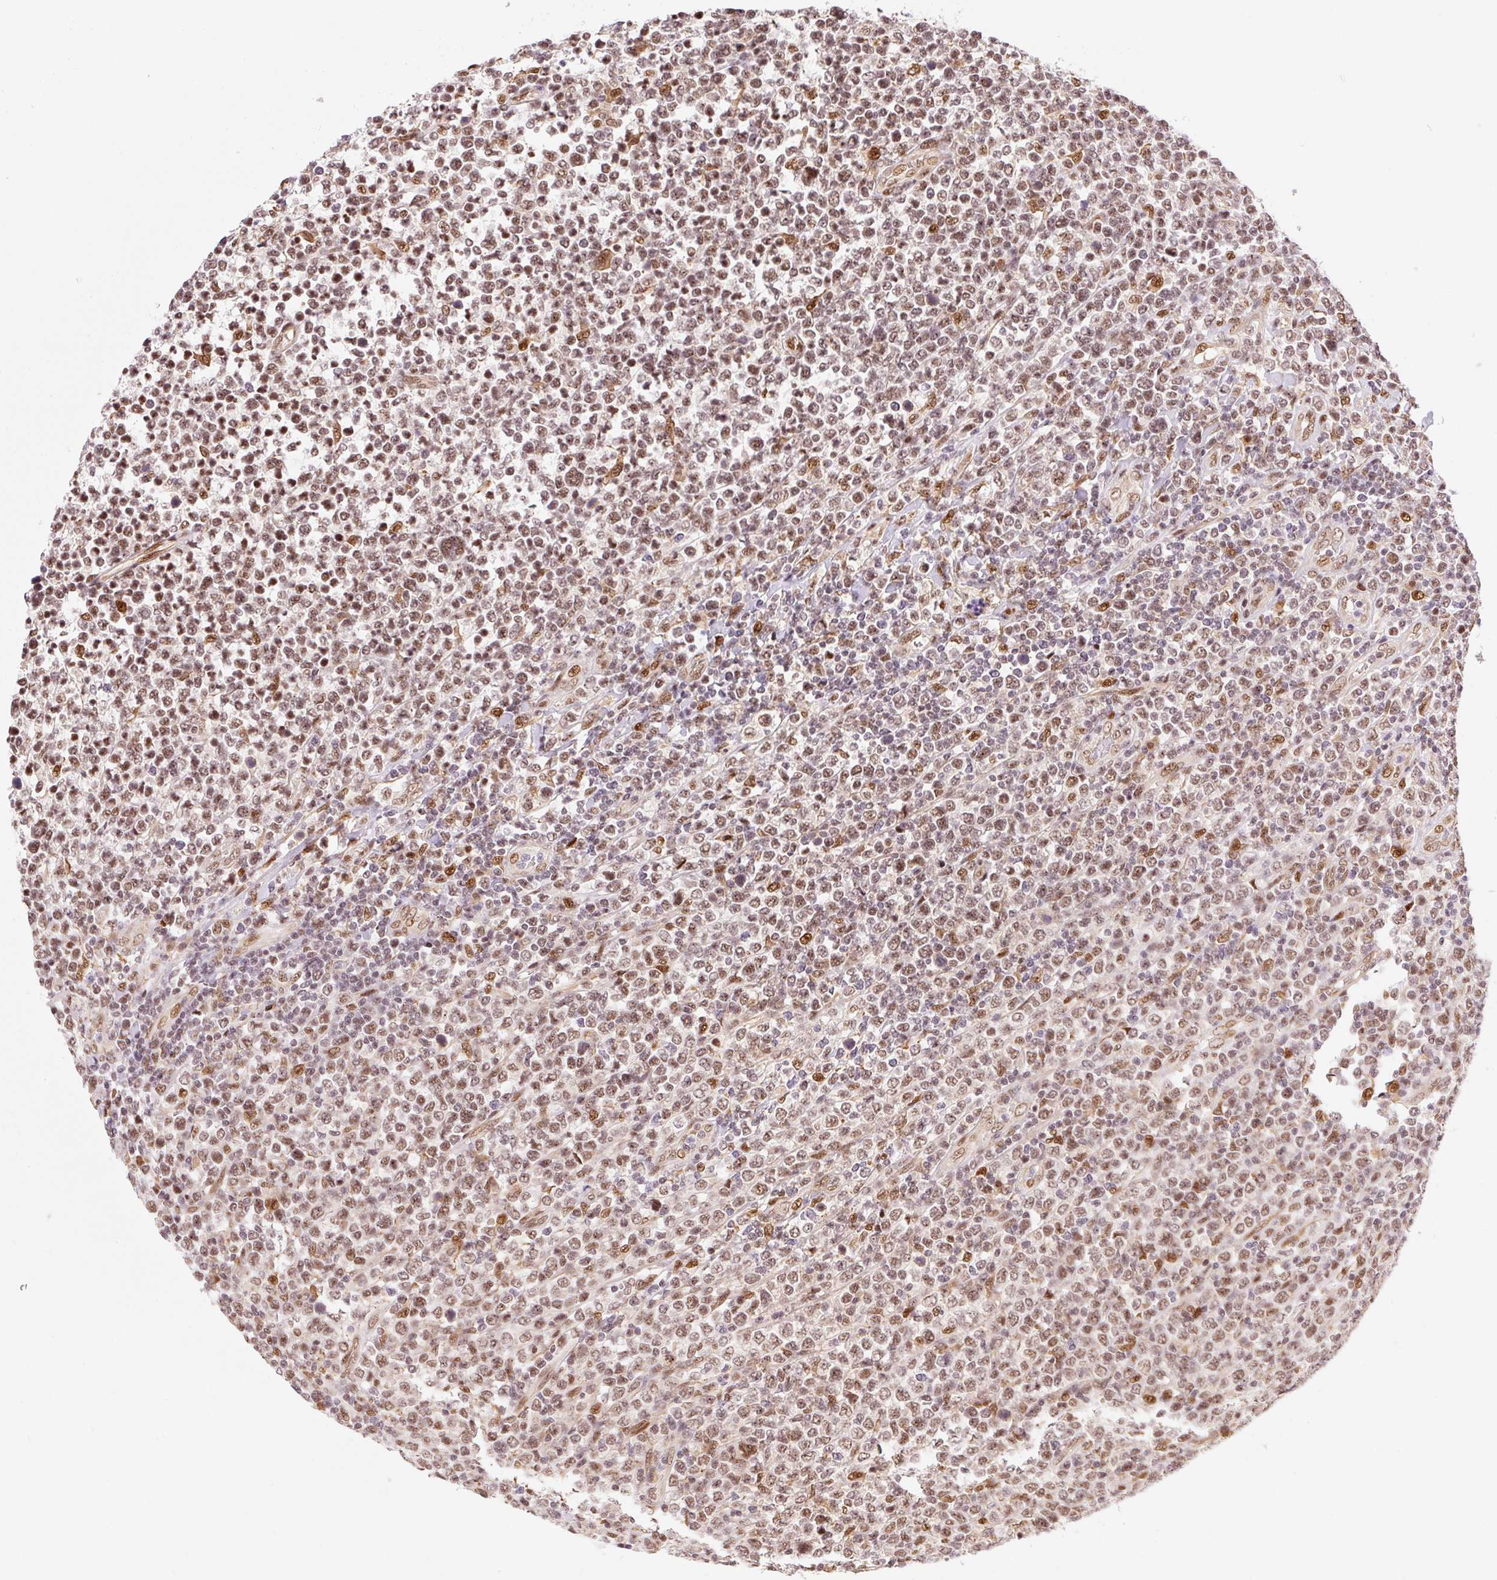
{"staining": {"intensity": "moderate", "quantity": ">75%", "location": "nuclear"}, "tissue": "lymphoma", "cell_type": "Tumor cells", "image_type": "cancer", "snomed": [{"axis": "morphology", "description": "Malignant lymphoma, non-Hodgkin's type, High grade"}, {"axis": "topography", "description": "Soft tissue"}], "caption": "Lymphoma tissue reveals moderate nuclear expression in about >75% of tumor cells", "gene": "INTS8", "patient": {"sex": "female", "age": 56}}